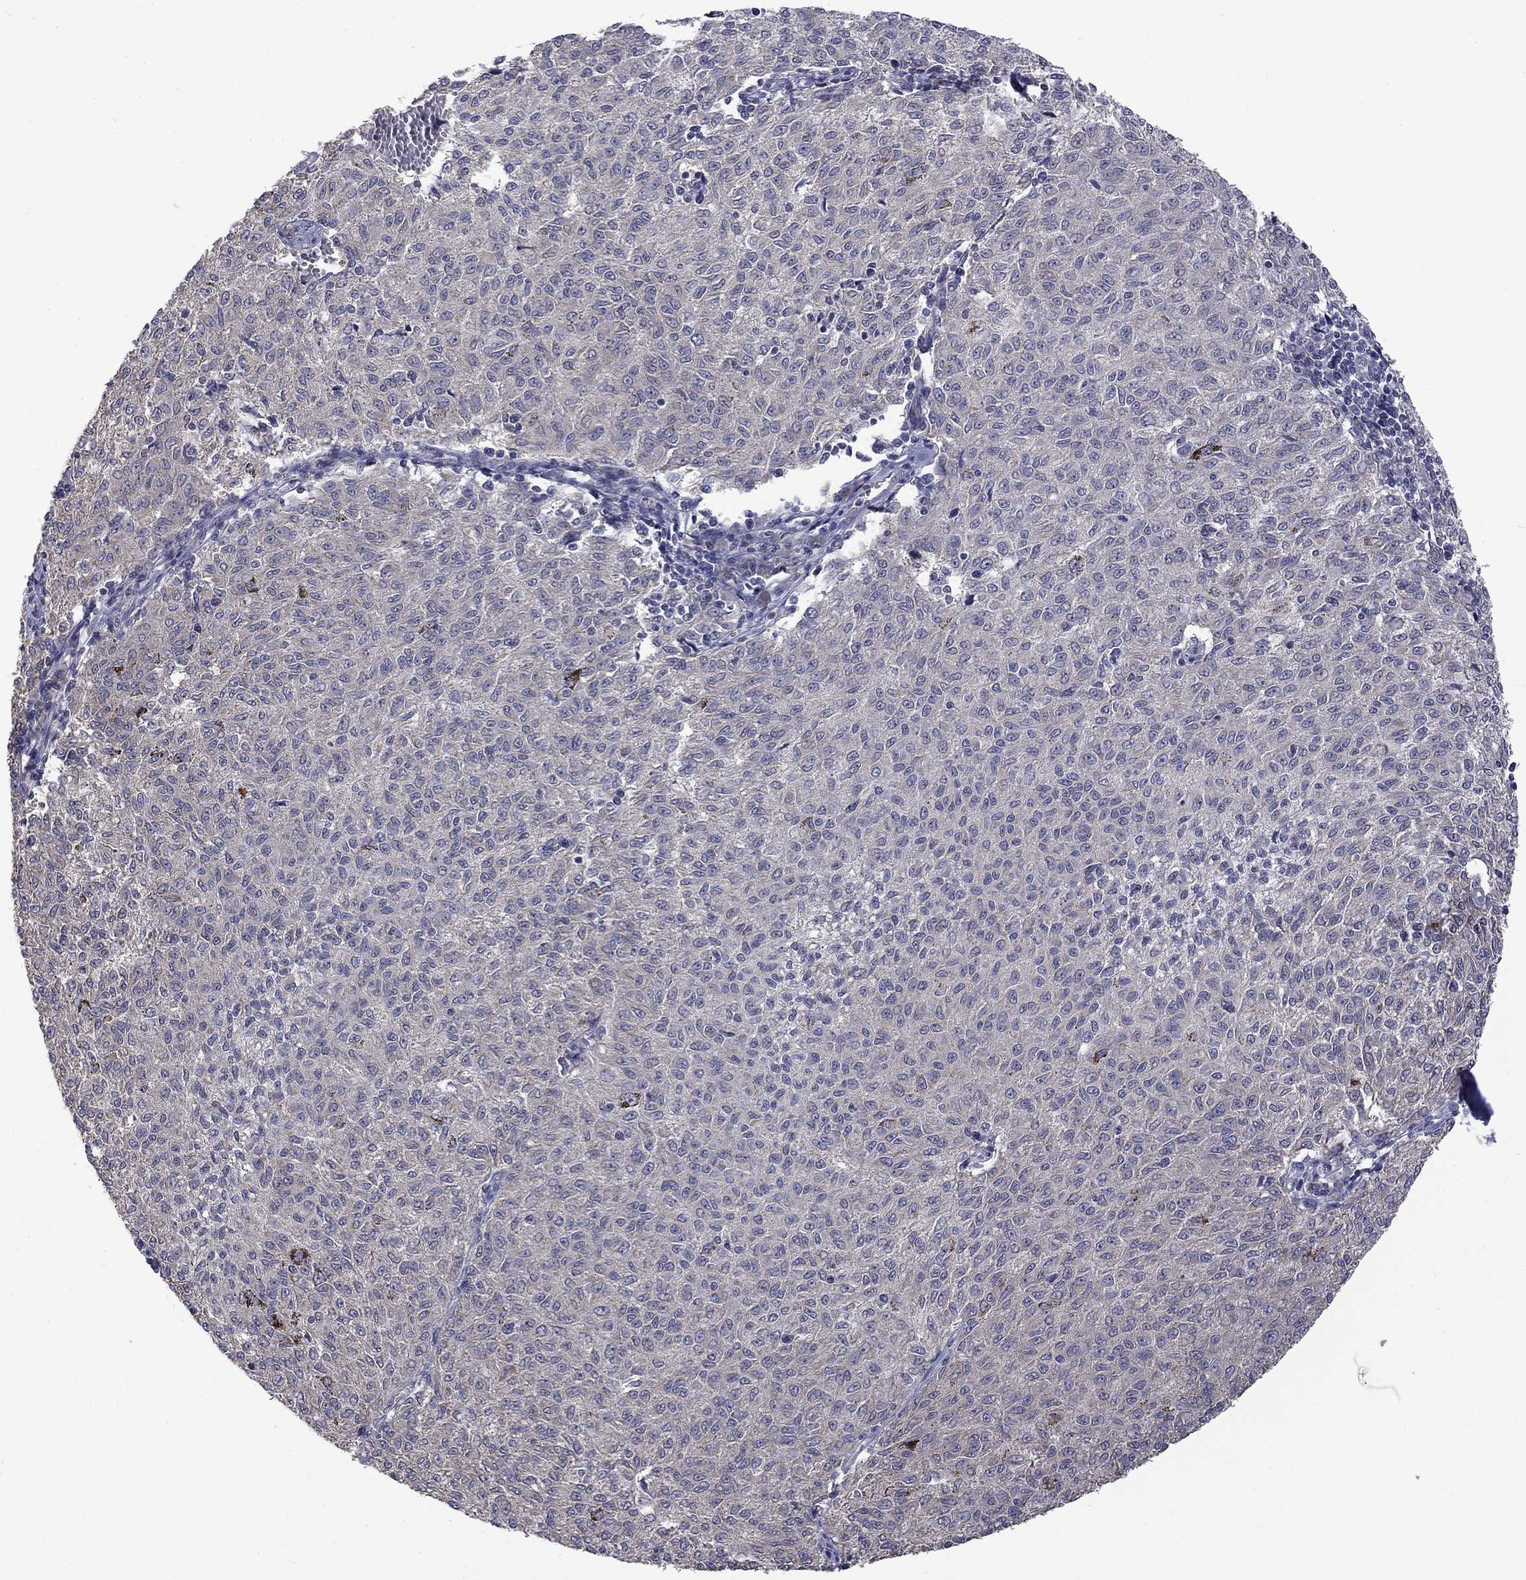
{"staining": {"intensity": "negative", "quantity": "none", "location": "none"}, "tissue": "melanoma", "cell_type": "Tumor cells", "image_type": "cancer", "snomed": [{"axis": "morphology", "description": "Malignant melanoma, NOS"}, {"axis": "topography", "description": "Skin"}], "caption": "IHC of human malignant melanoma demonstrates no expression in tumor cells. (Immunohistochemistry, brightfield microscopy, high magnification).", "gene": "SLC39A14", "patient": {"sex": "female", "age": 72}}